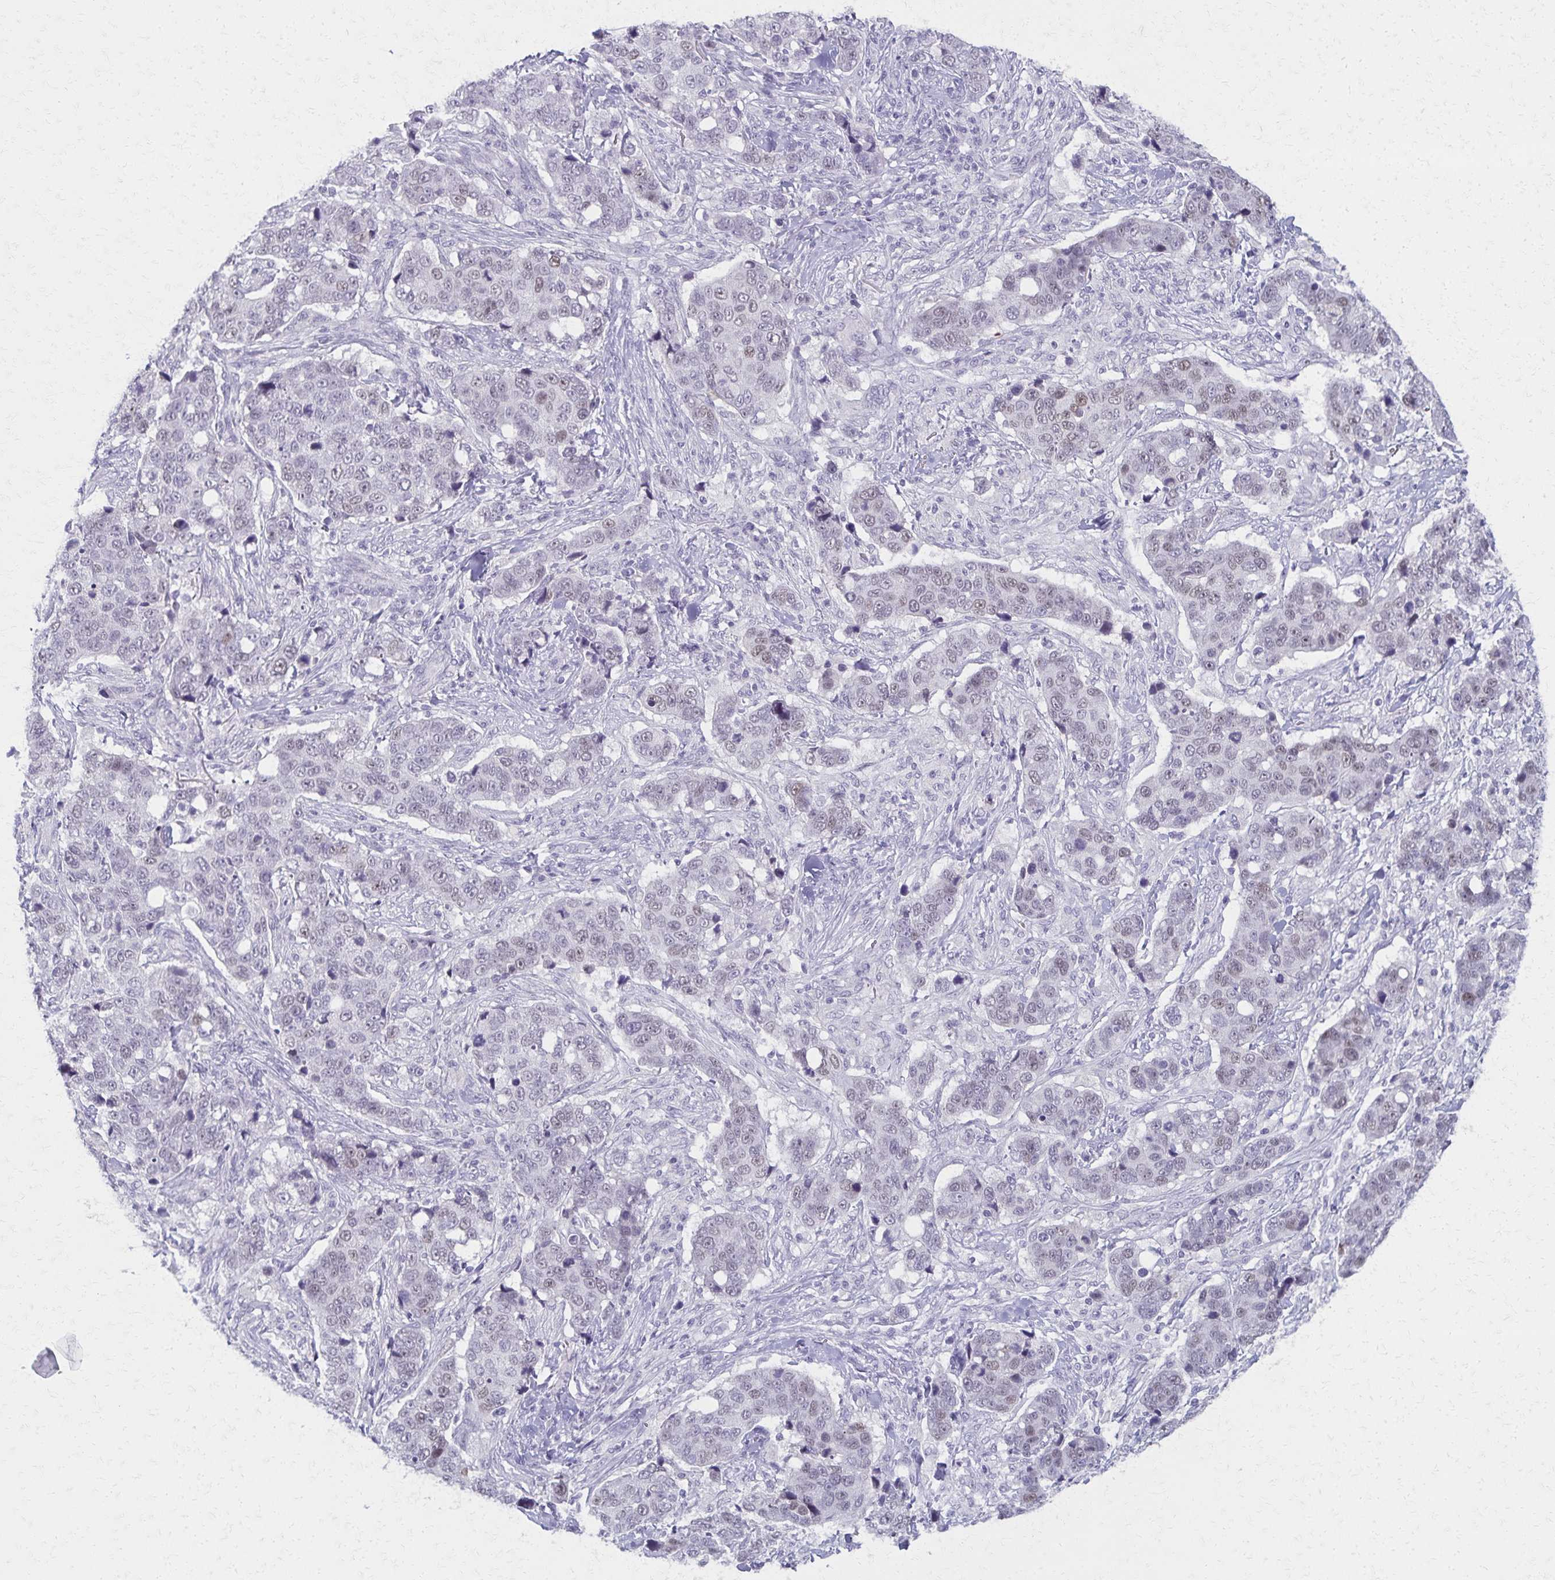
{"staining": {"intensity": "weak", "quantity": "25%-75%", "location": "nuclear"}, "tissue": "lung cancer", "cell_type": "Tumor cells", "image_type": "cancer", "snomed": [{"axis": "morphology", "description": "Squamous cell carcinoma, NOS"}, {"axis": "topography", "description": "Lymph node"}, {"axis": "topography", "description": "Lung"}], "caption": "Immunohistochemical staining of human lung cancer exhibits low levels of weak nuclear protein expression in about 25%-75% of tumor cells.", "gene": "MORC4", "patient": {"sex": "male", "age": 61}}